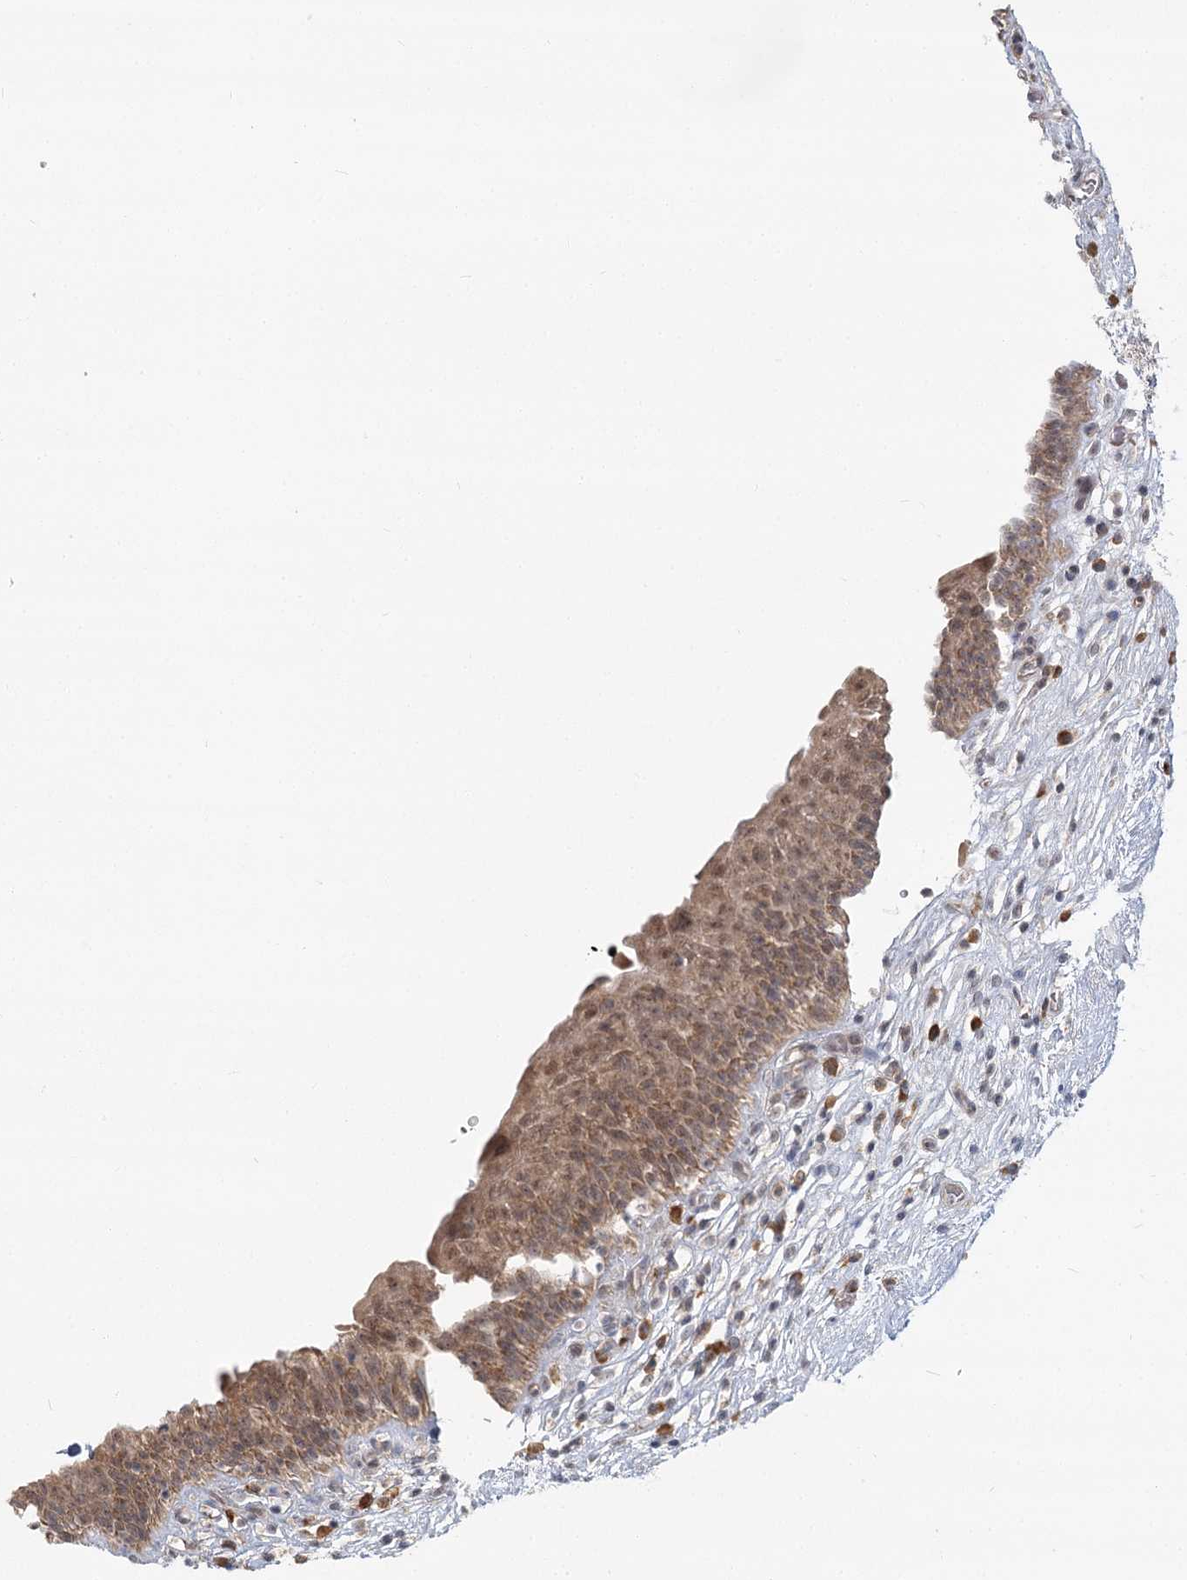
{"staining": {"intensity": "moderate", "quantity": "25%-75%", "location": "cytoplasmic/membranous,nuclear"}, "tissue": "urinary bladder", "cell_type": "Urothelial cells", "image_type": "normal", "snomed": [{"axis": "morphology", "description": "Normal tissue, NOS"}, {"axis": "topography", "description": "Urinary bladder"}], "caption": "Protein staining exhibits moderate cytoplasmic/membranous,nuclear staining in approximately 25%-75% of urothelial cells in benign urinary bladder. The staining was performed using DAB (3,3'-diaminobenzidine) to visualize the protein expression in brown, while the nuclei were stained in blue with hematoxylin (Magnification: 20x).", "gene": "THNSL1", "patient": {"sex": "male", "age": 83}}